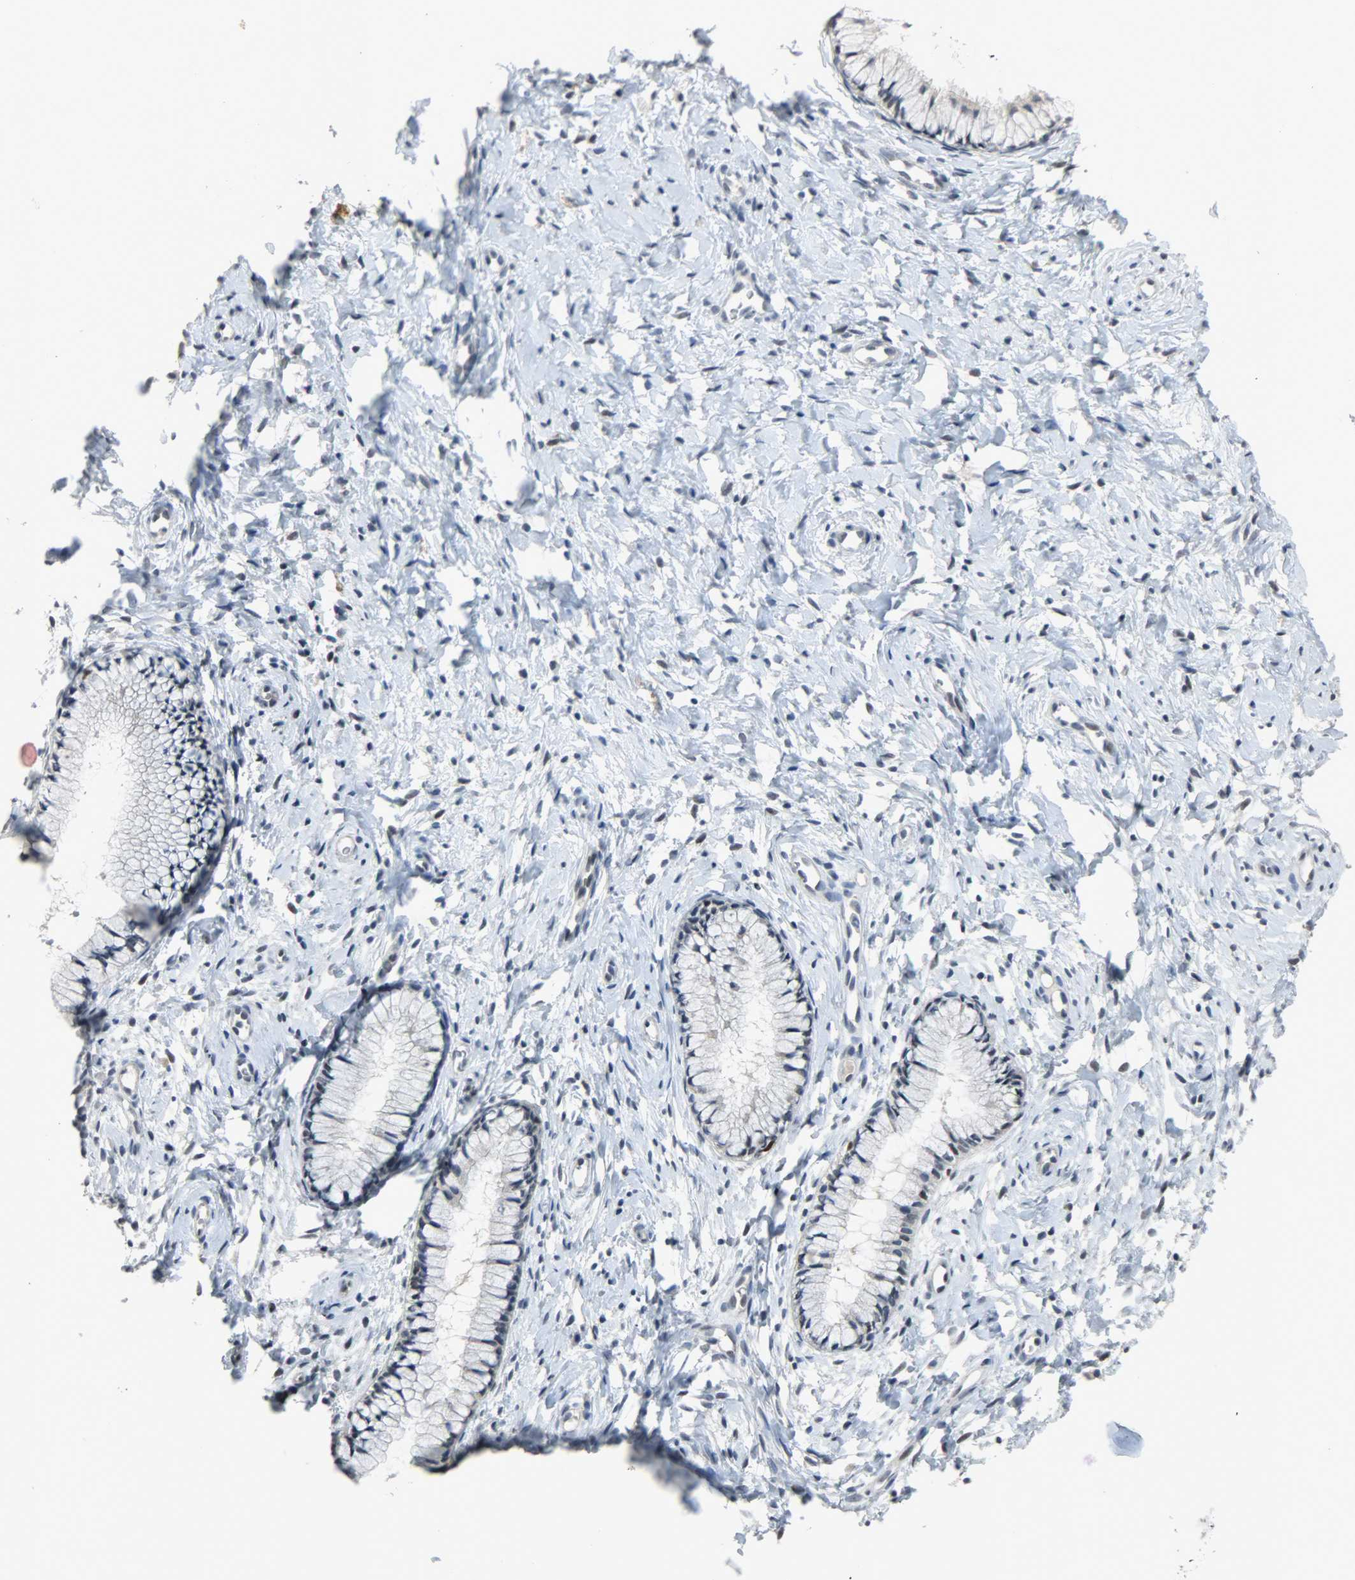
{"staining": {"intensity": "negative", "quantity": "none", "location": "none"}, "tissue": "cervix", "cell_type": "Glandular cells", "image_type": "normal", "snomed": [{"axis": "morphology", "description": "Normal tissue, NOS"}, {"axis": "topography", "description": "Cervix"}], "caption": "Immunohistochemistry (IHC) of benign human cervix reveals no positivity in glandular cells.", "gene": "PPARG", "patient": {"sex": "female", "age": 46}}